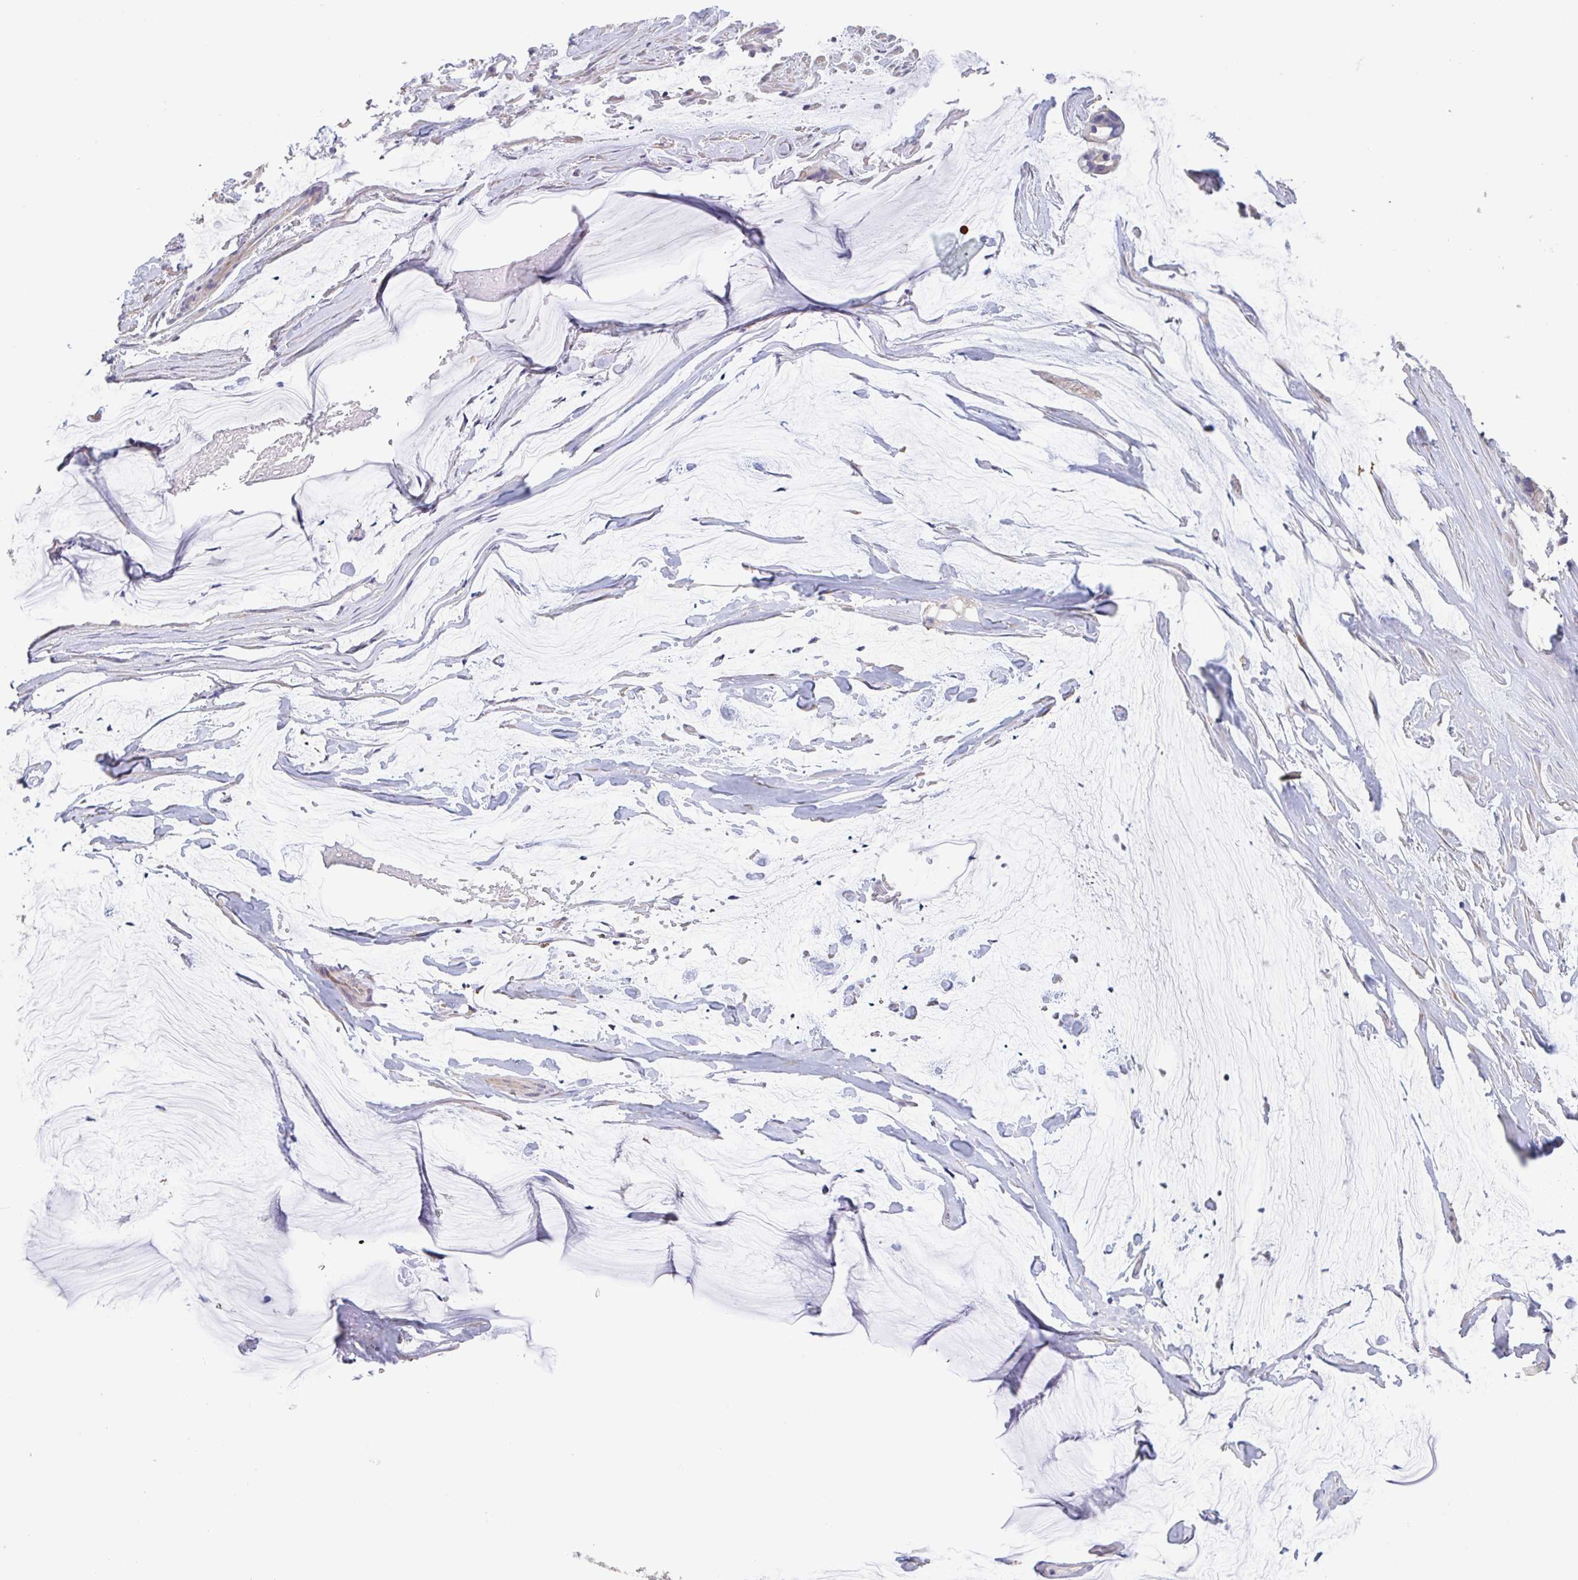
{"staining": {"intensity": "negative", "quantity": "none", "location": "none"}, "tissue": "ovarian cancer", "cell_type": "Tumor cells", "image_type": "cancer", "snomed": [{"axis": "morphology", "description": "Cystadenocarcinoma, mucinous, NOS"}, {"axis": "topography", "description": "Ovary"}], "caption": "Immunohistochemistry photomicrograph of neoplastic tissue: human ovarian cancer stained with DAB (3,3'-diaminobenzidine) demonstrates no significant protein expression in tumor cells.", "gene": "CHMP5", "patient": {"sex": "female", "age": 39}}